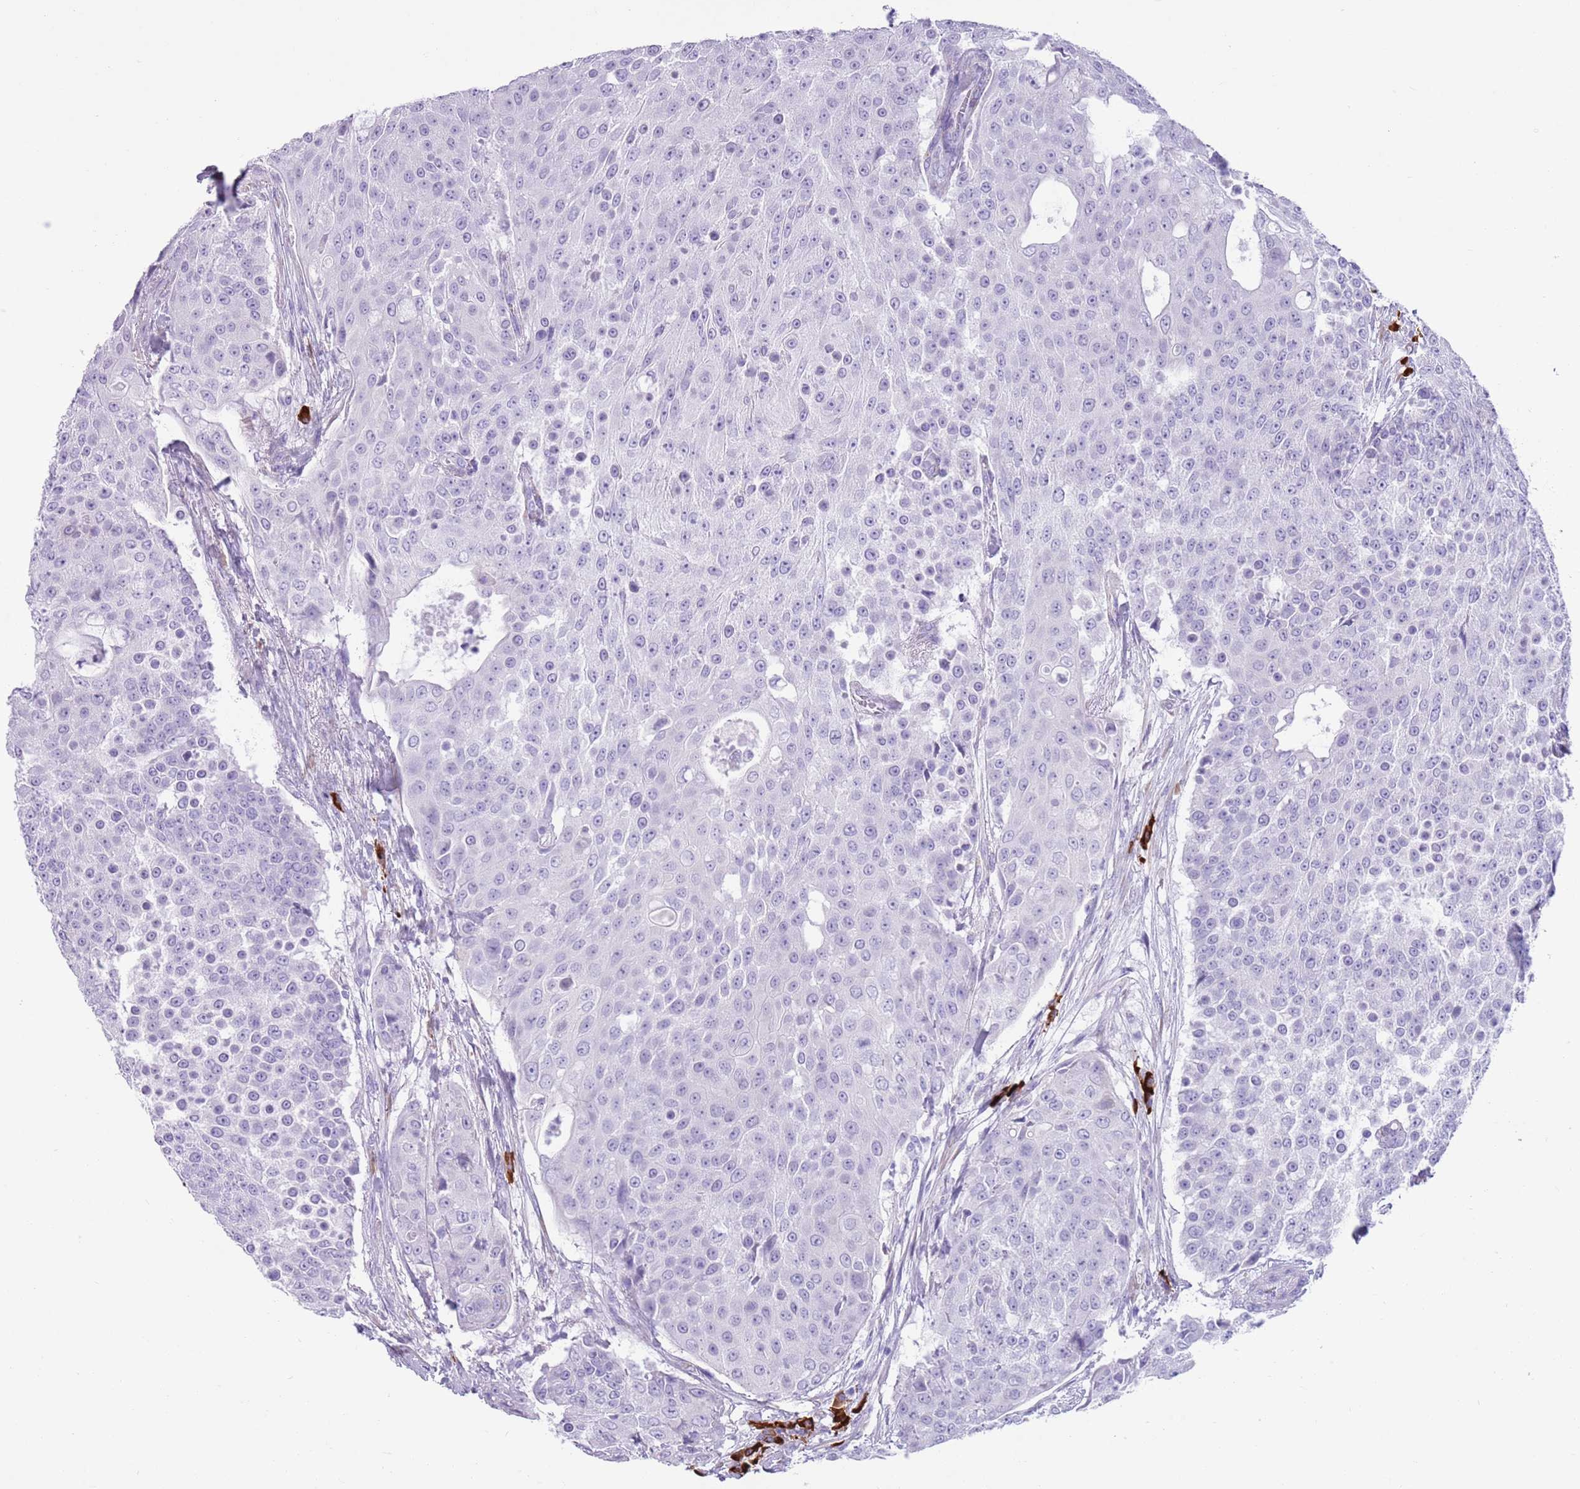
{"staining": {"intensity": "negative", "quantity": "none", "location": "none"}, "tissue": "urothelial cancer", "cell_type": "Tumor cells", "image_type": "cancer", "snomed": [{"axis": "morphology", "description": "Urothelial carcinoma, High grade"}, {"axis": "topography", "description": "Urinary bladder"}], "caption": "Tumor cells are negative for protein expression in human urothelial carcinoma (high-grade).", "gene": "LY6G5B", "patient": {"sex": "female", "age": 63}}